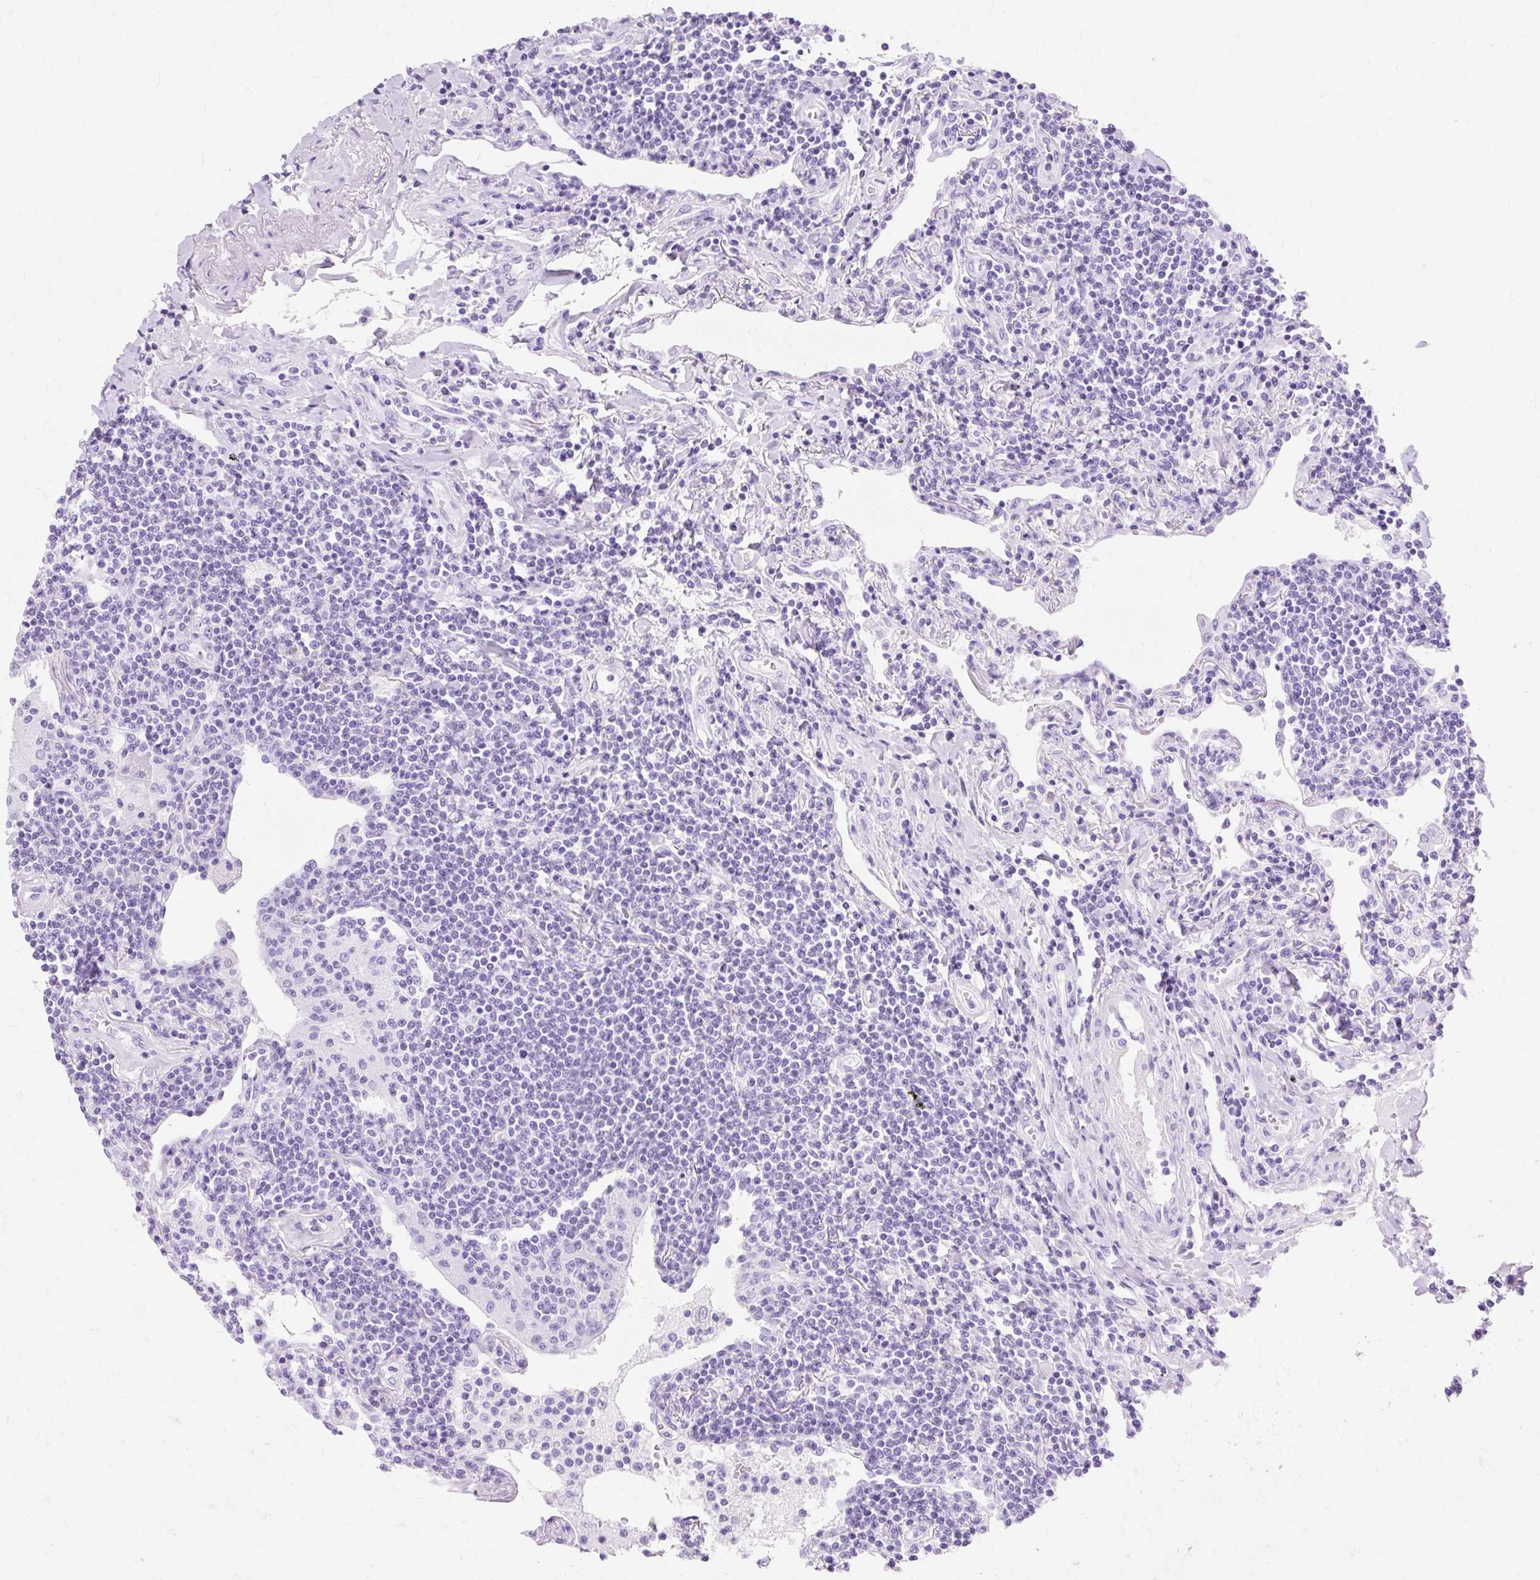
{"staining": {"intensity": "negative", "quantity": "none", "location": "none"}, "tissue": "lymphoma", "cell_type": "Tumor cells", "image_type": "cancer", "snomed": [{"axis": "morphology", "description": "Malignant lymphoma, non-Hodgkin's type, Low grade"}, {"axis": "topography", "description": "Lung"}], "caption": "Tumor cells show no significant expression in lymphoma.", "gene": "MBP", "patient": {"sex": "female", "age": 71}}